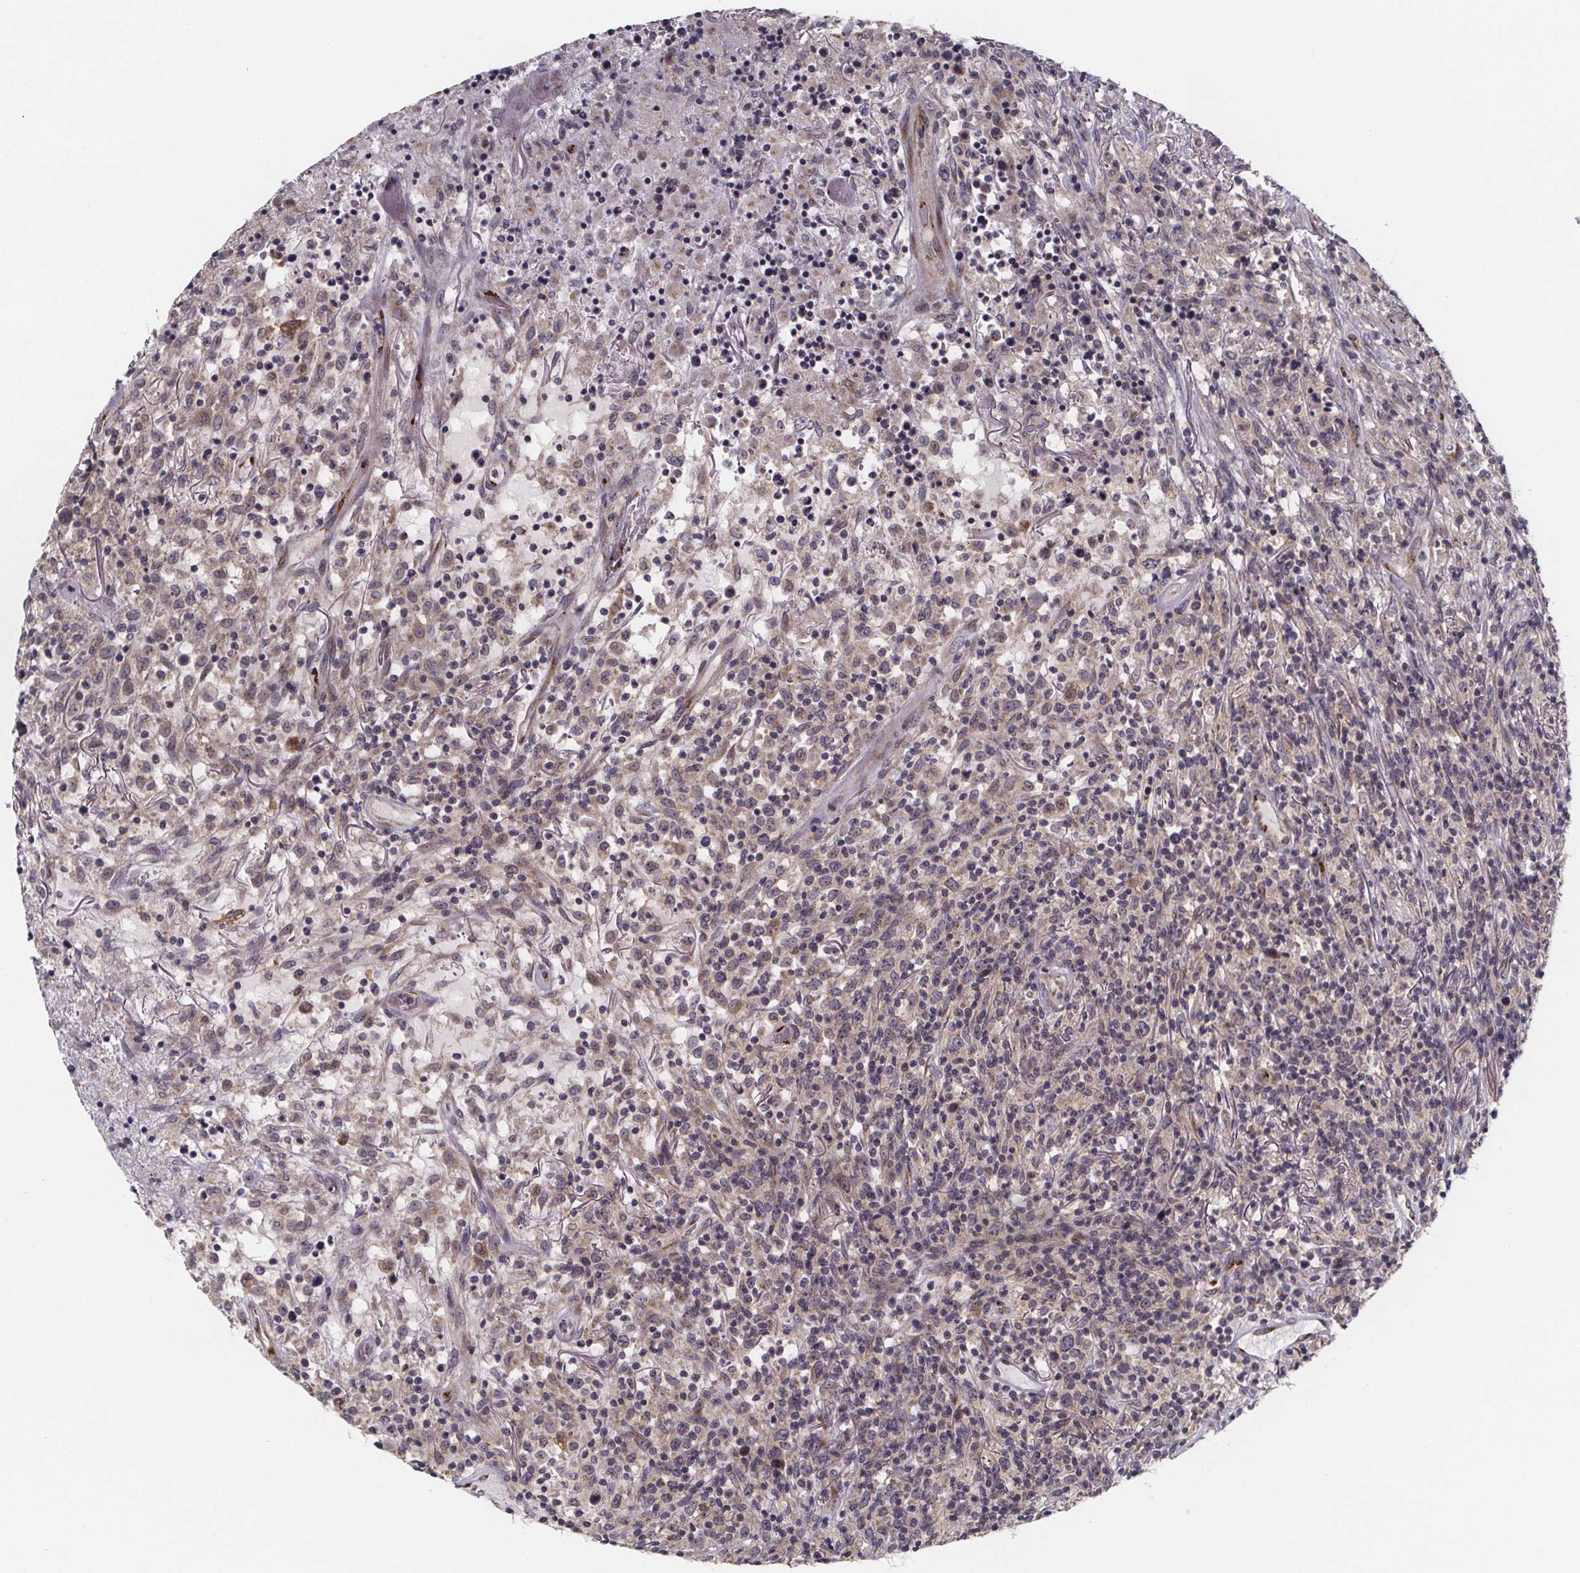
{"staining": {"intensity": "negative", "quantity": "none", "location": "none"}, "tissue": "lymphoma", "cell_type": "Tumor cells", "image_type": "cancer", "snomed": [{"axis": "morphology", "description": "Malignant lymphoma, non-Hodgkin's type, High grade"}, {"axis": "topography", "description": "Lung"}], "caption": "Protein analysis of malignant lymphoma, non-Hodgkin's type (high-grade) displays no significant staining in tumor cells.", "gene": "NDST1", "patient": {"sex": "male", "age": 79}}